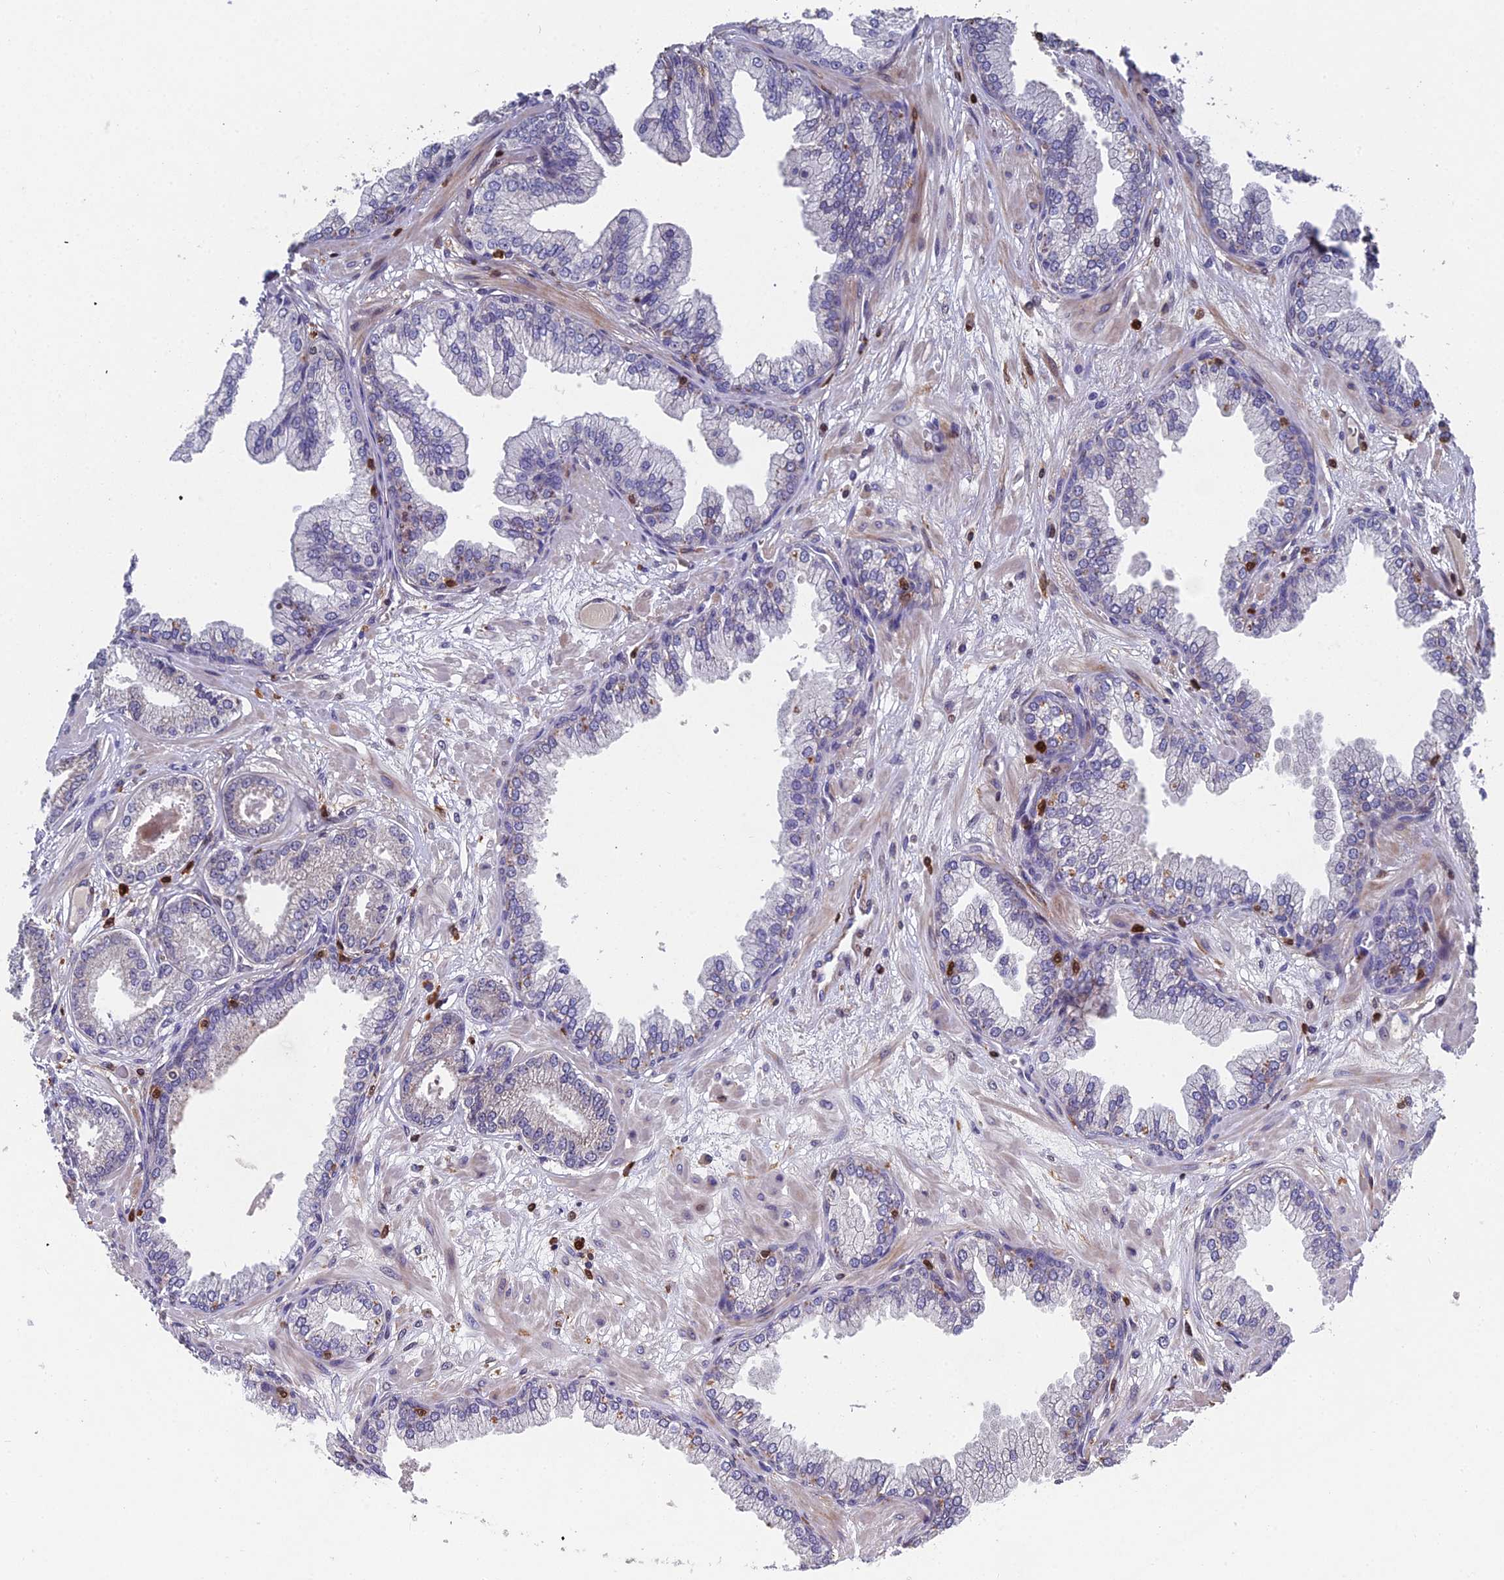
{"staining": {"intensity": "negative", "quantity": "none", "location": "none"}, "tissue": "prostate cancer", "cell_type": "Tumor cells", "image_type": "cancer", "snomed": [{"axis": "morphology", "description": "Adenocarcinoma, Low grade"}, {"axis": "topography", "description": "Prostate"}], "caption": "DAB immunohistochemical staining of human adenocarcinoma (low-grade) (prostate) demonstrates no significant positivity in tumor cells.", "gene": "GALK2", "patient": {"sex": "male", "age": 64}}